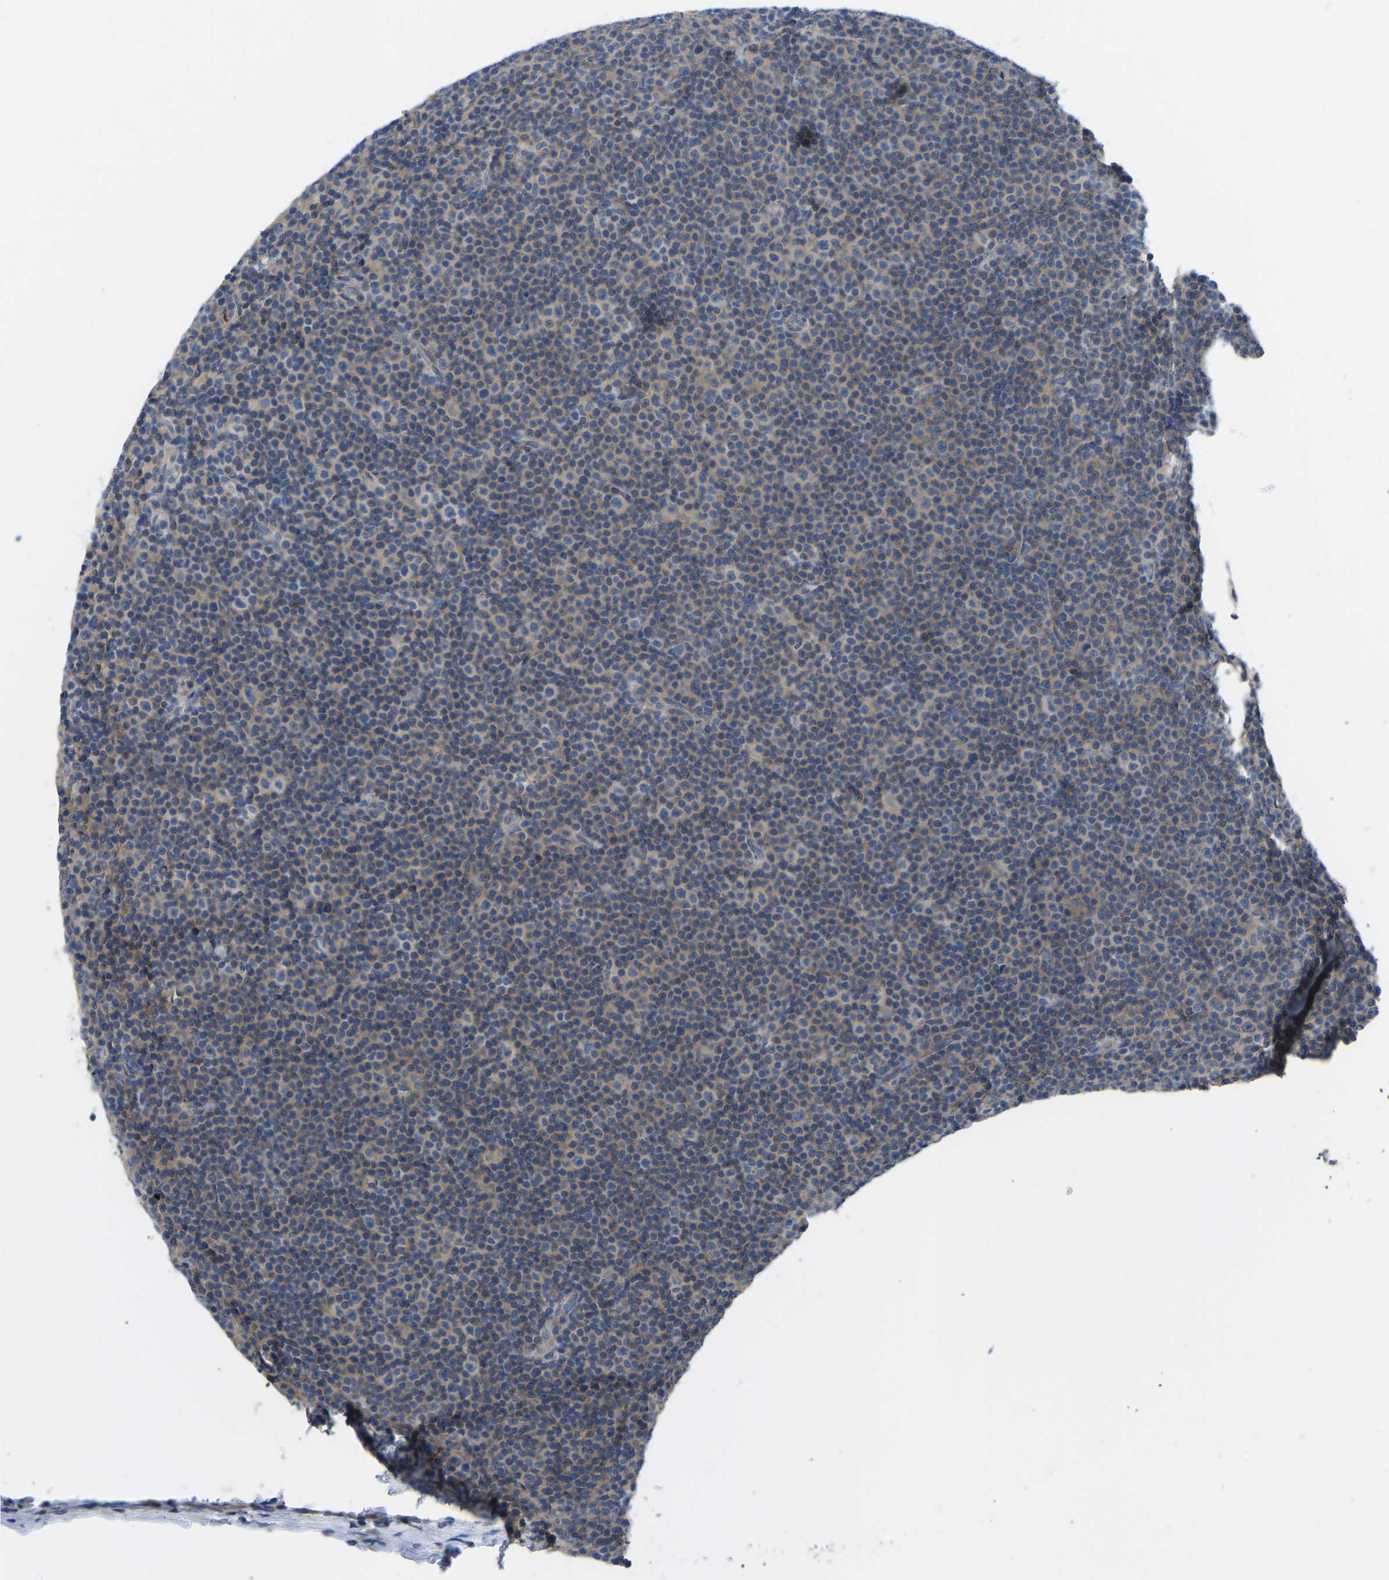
{"staining": {"intensity": "weak", "quantity": "<25%", "location": "cytoplasmic/membranous"}, "tissue": "lymphoma", "cell_type": "Tumor cells", "image_type": "cancer", "snomed": [{"axis": "morphology", "description": "Malignant lymphoma, non-Hodgkin's type, Low grade"}, {"axis": "topography", "description": "Lymph node"}], "caption": "High power microscopy histopathology image of an immunohistochemistry micrograph of lymphoma, revealing no significant expression in tumor cells. (DAB immunohistochemistry visualized using brightfield microscopy, high magnification).", "gene": "PPP3CA", "patient": {"sex": "female", "age": 67}}